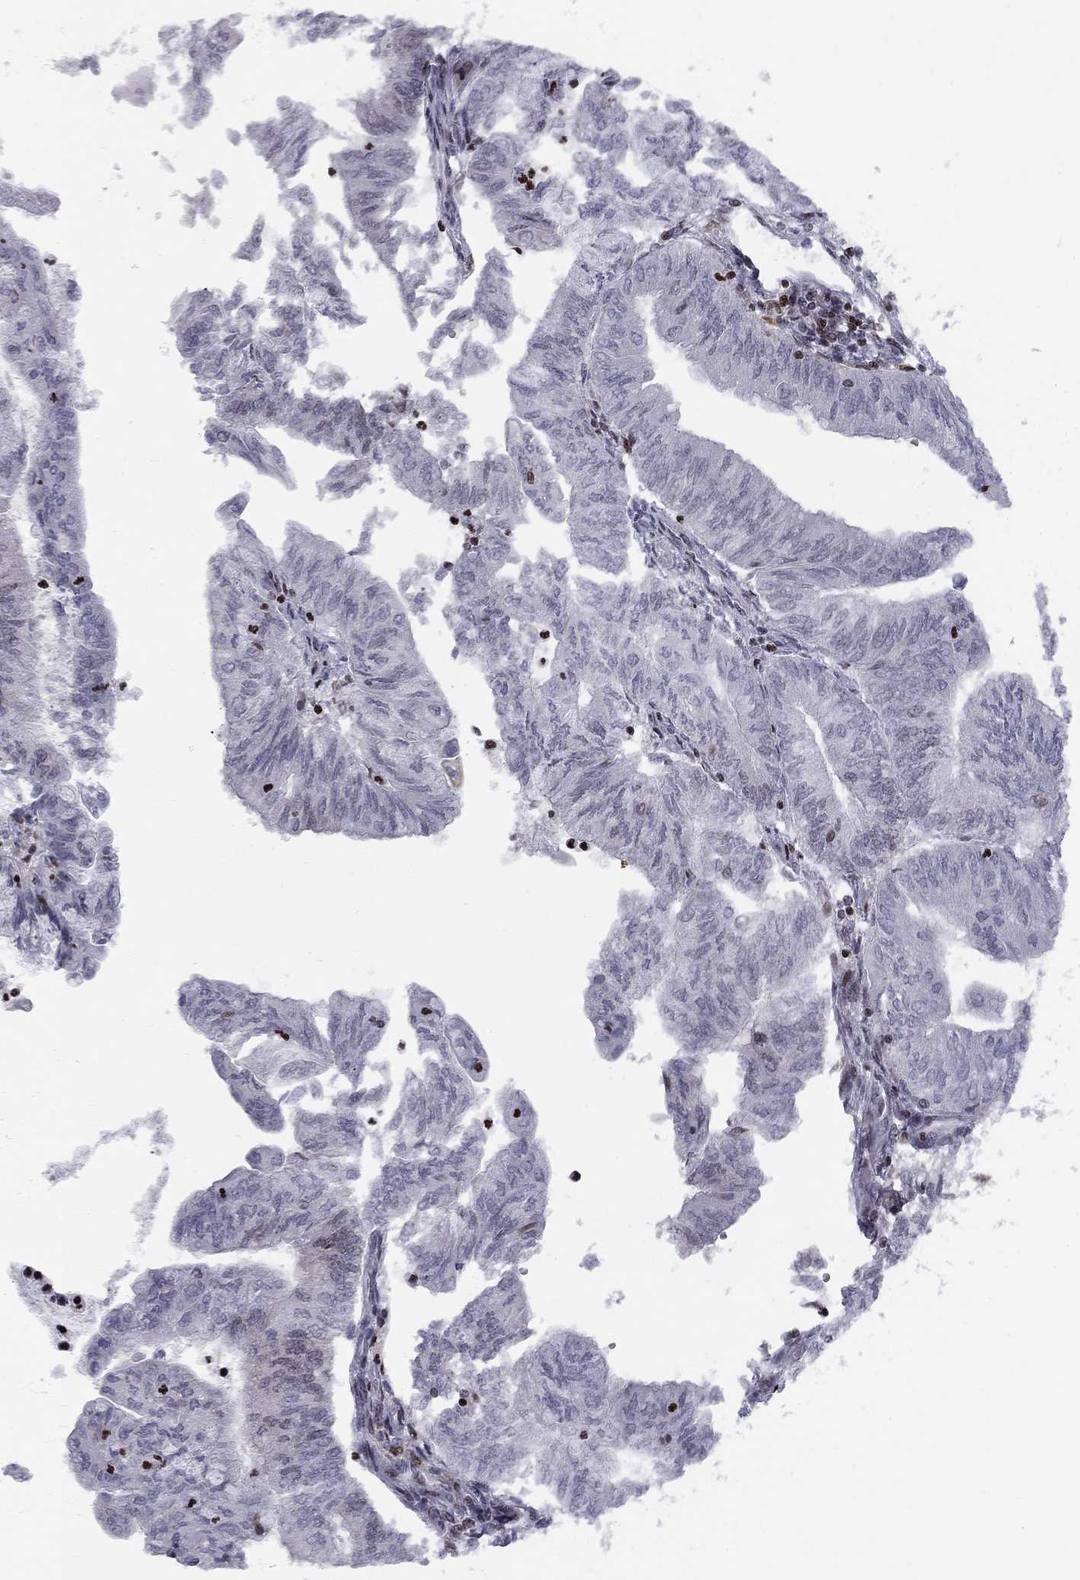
{"staining": {"intensity": "negative", "quantity": "none", "location": "none"}, "tissue": "endometrial cancer", "cell_type": "Tumor cells", "image_type": "cancer", "snomed": [{"axis": "morphology", "description": "Adenocarcinoma, NOS"}, {"axis": "topography", "description": "Endometrium"}], "caption": "This is an immunohistochemistry (IHC) image of adenocarcinoma (endometrial). There is no expression in tumor cells.", "gene": "RNASEH2C", "patient": {"sex": "female", "age": 59}}